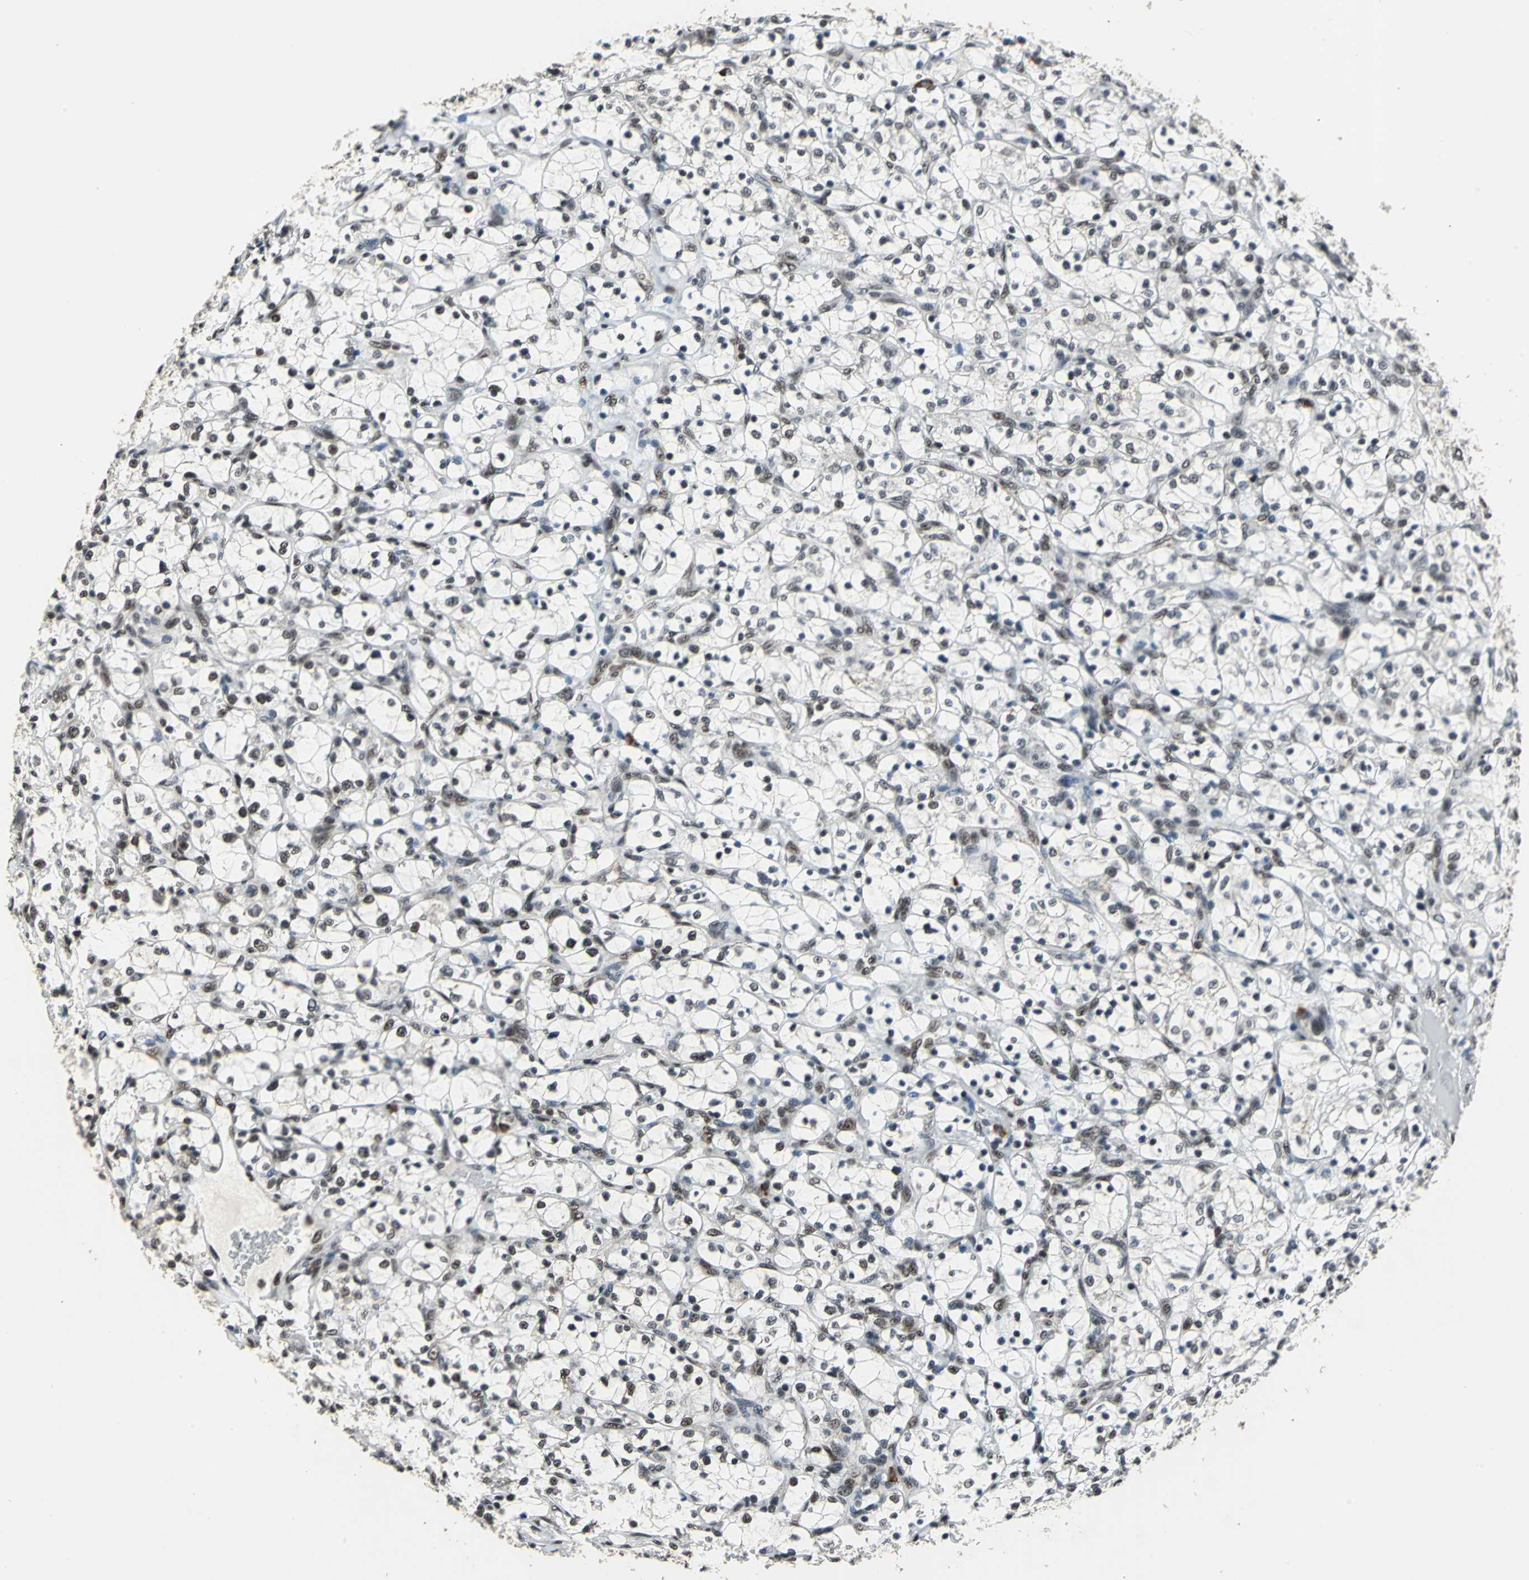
{"staining": {"intensity": "weak", "quantity": "25%-75%", "location": "nuclear"}, "tissue": "renal cancer", "cell_type": "Tumor cells", "image_type": "cancer", "snomed": [{"axis": "morphology", "description": "Adenocarcinoma, NOS"}, {"axis": "topography", "description": "Kidney"}], "caption": "Human renal cancer stained with a protein marker shows weak staining in tumor cells.", "gene": "BCLAF1", "patient": {"sex": "female", "age": 69}}